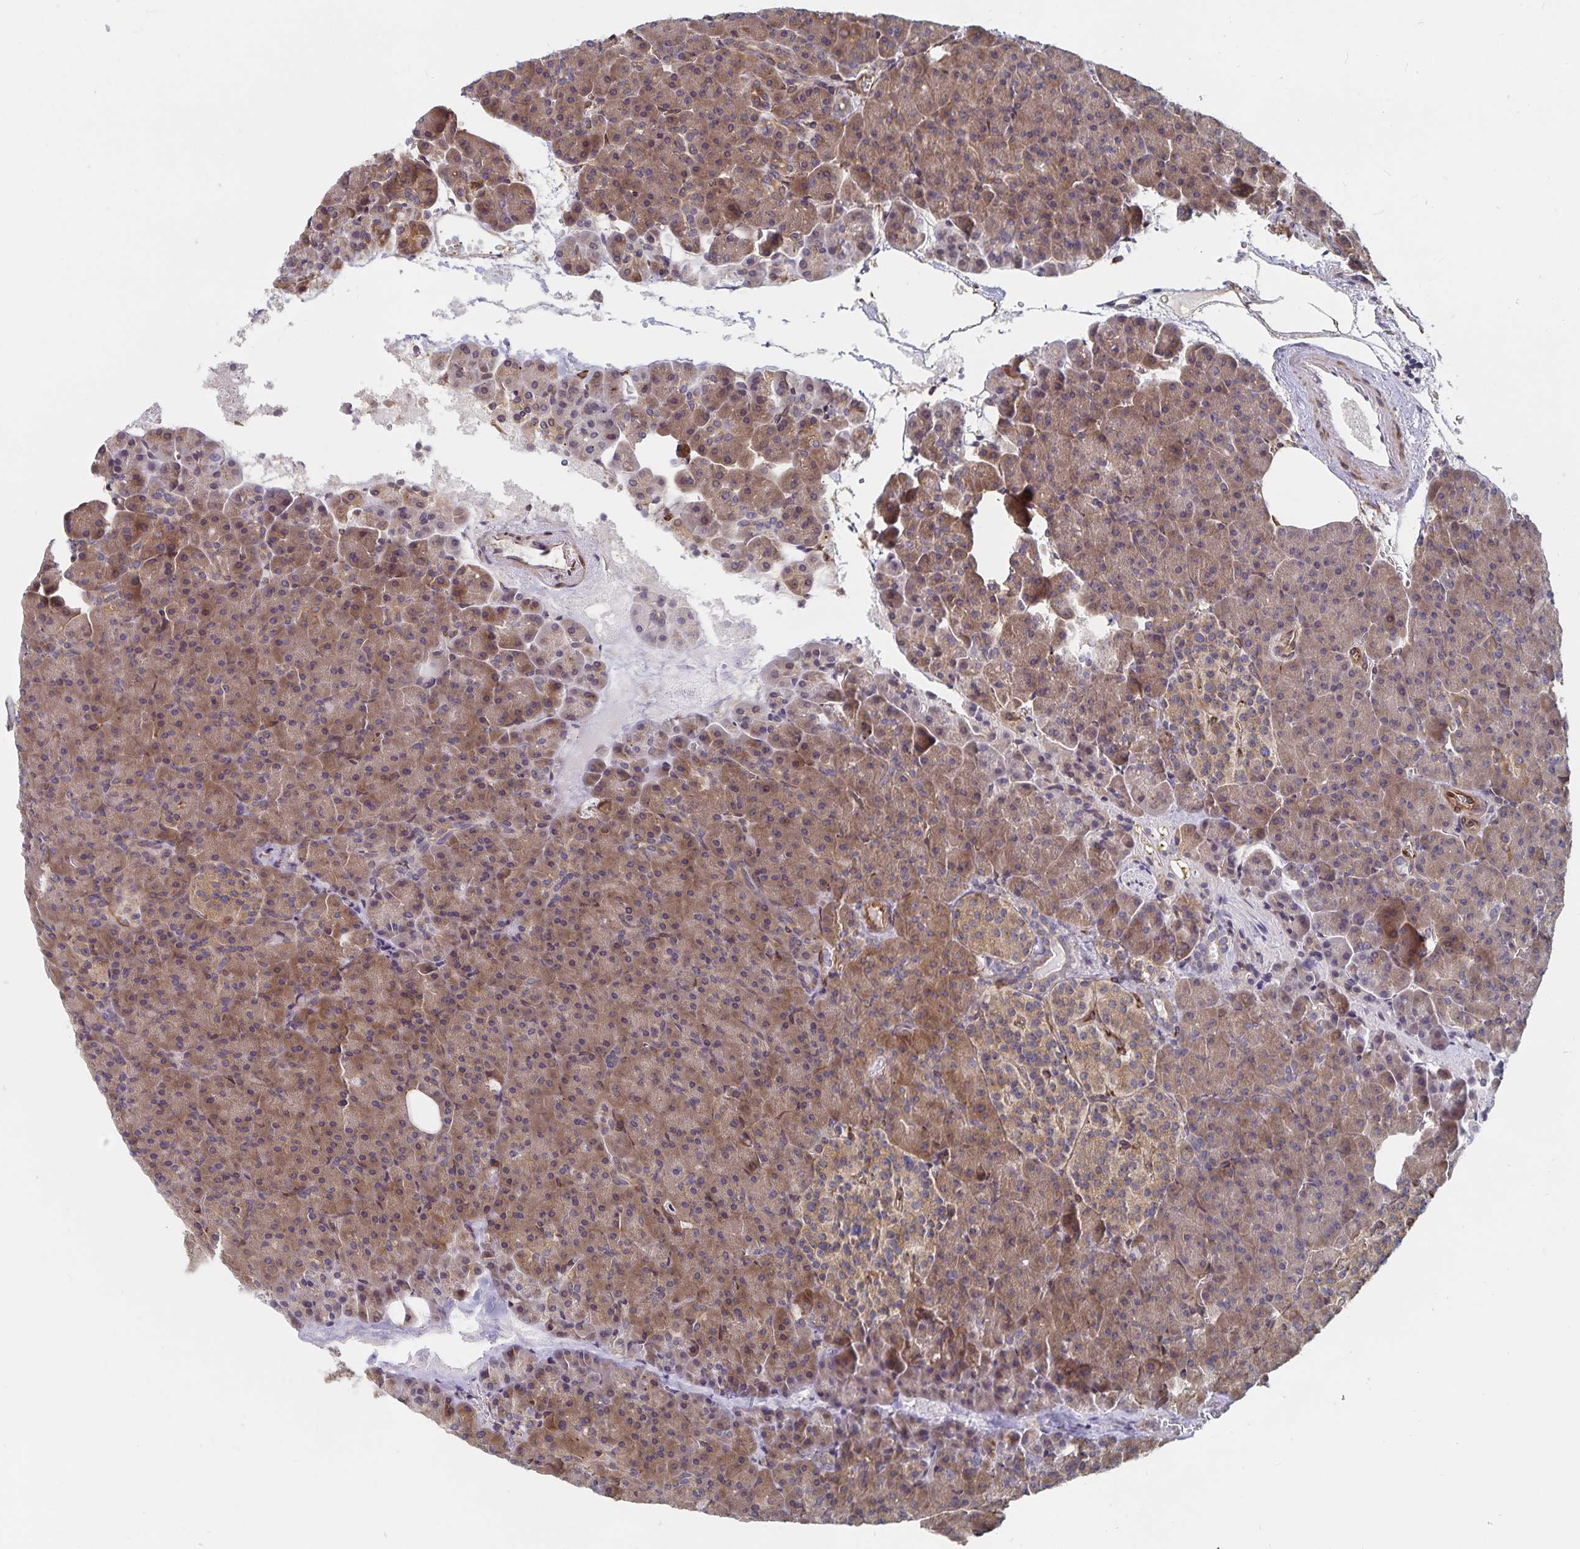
{"staining": {"intensity": "moderate", "quantity": ">75%", "location": "cytoplasmic/membranous"}, "tissue": "pancreas", "cell_type": "Exocrine glandular cells", "image_type": "normal", "snomed": [{"axis": "morphology", "description": "Normal tissue, NOS"}, {"axis": "topography", "description": "Pancreas"}], "caption": "Immunohistochemical staining of normal pancreas reveals moderate cytoplasmic/membranous protein positivity in approximately >75% of exocrine glandular cells. (Stains: DAB (3,3'-diaminobenzidine) in brown, nuclei in blue, Microscopy: brightfield microscopy at high magnification).", "gene": "BCAP29", "patient": {"sex": "female", "age": 74}}